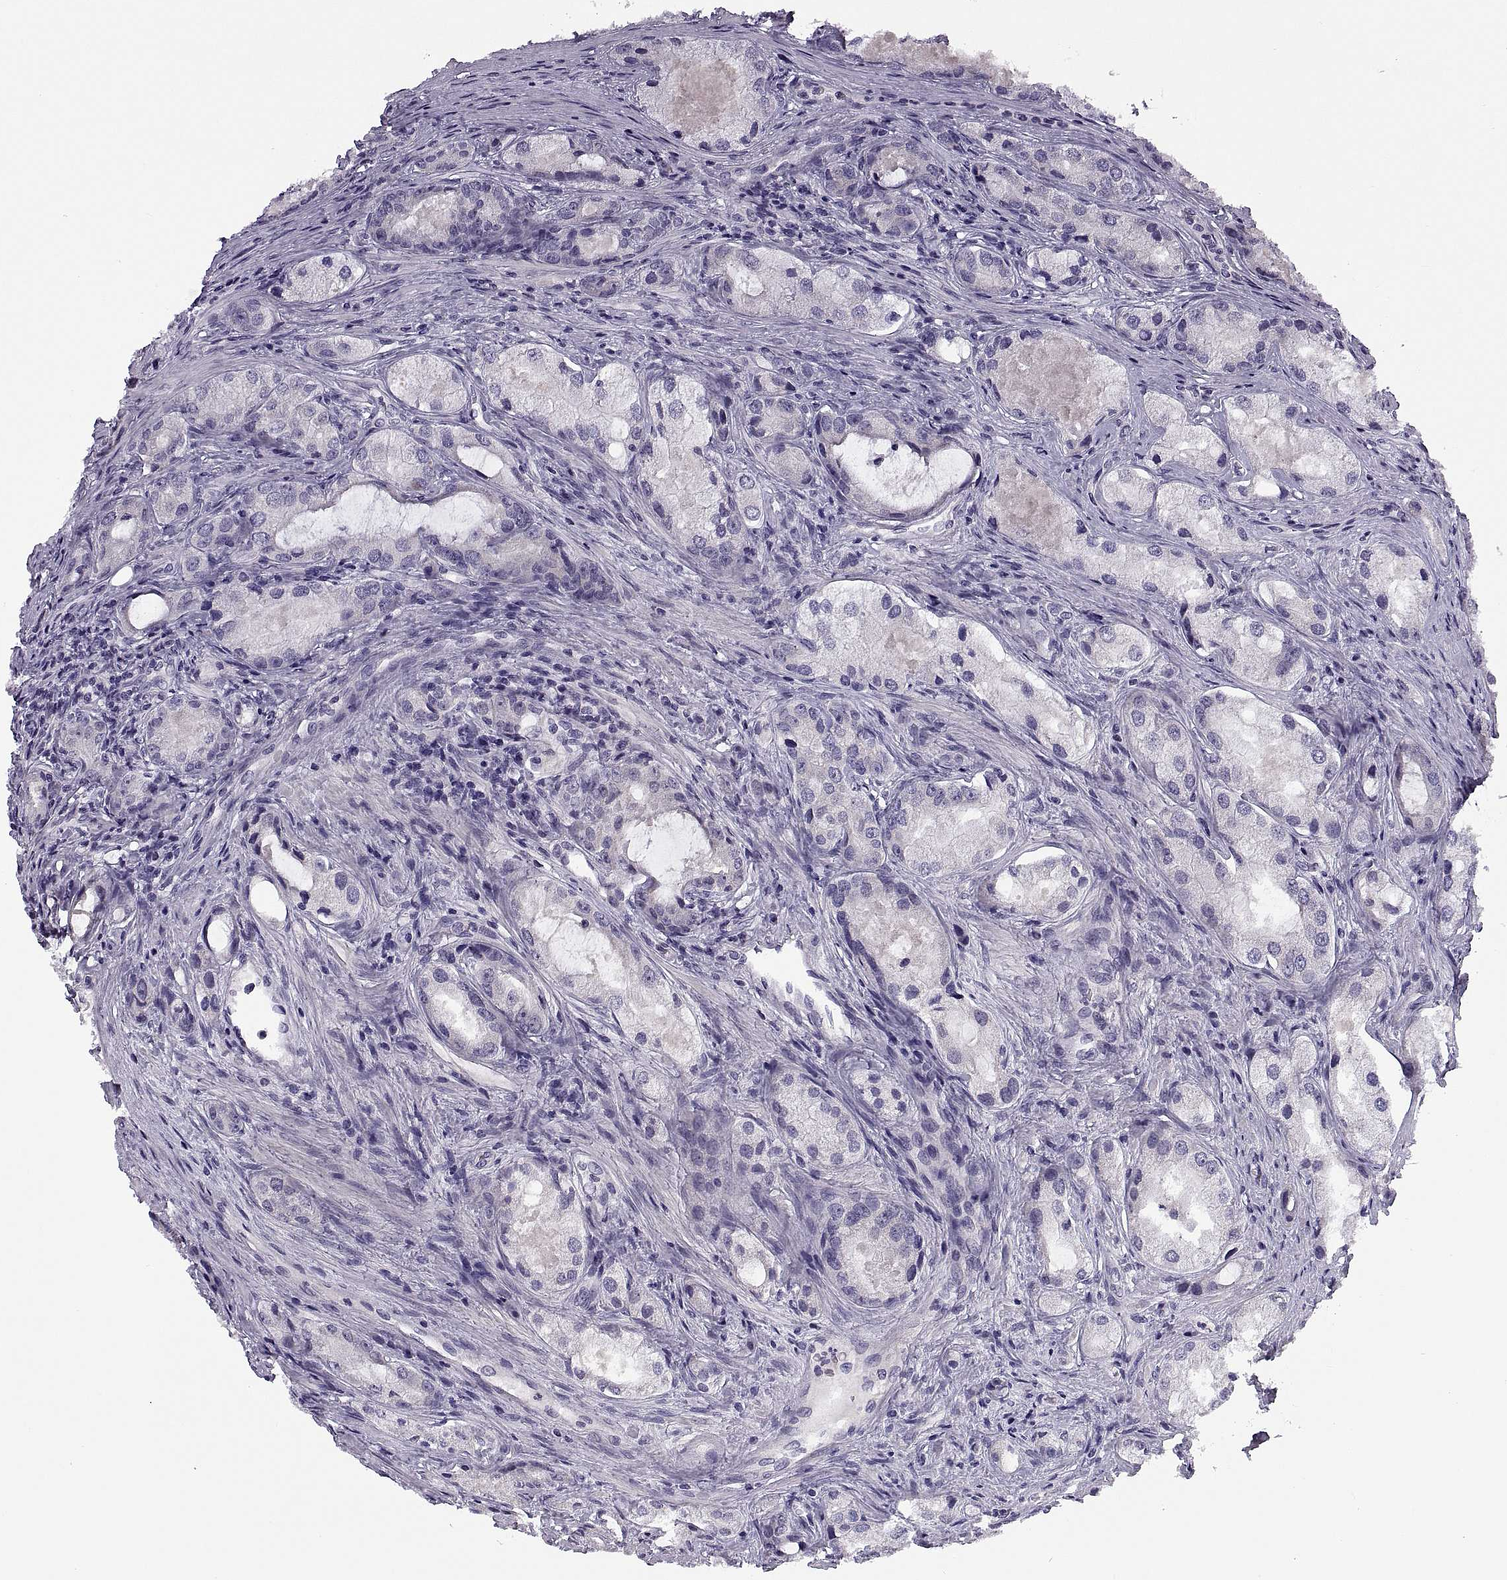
{"staining": {"intensity": "negative", "quantity": "none", "location": "none"}, "tissue": "prostate cancer", "cell_type": "Tumor cells", "image_type": "cancer", "snomed": [{"axis": "morphology", "description": "Adenocarcinoma, Low grade"}, {"axis": "topography", "description": "Prostate"}], "caption": "Tumor cells are negative for brown protein staining in prostate adenocarcinoma (low-grade).", "gene": "MAGEB1", "patient": {"sex": "male", "age": 68}}